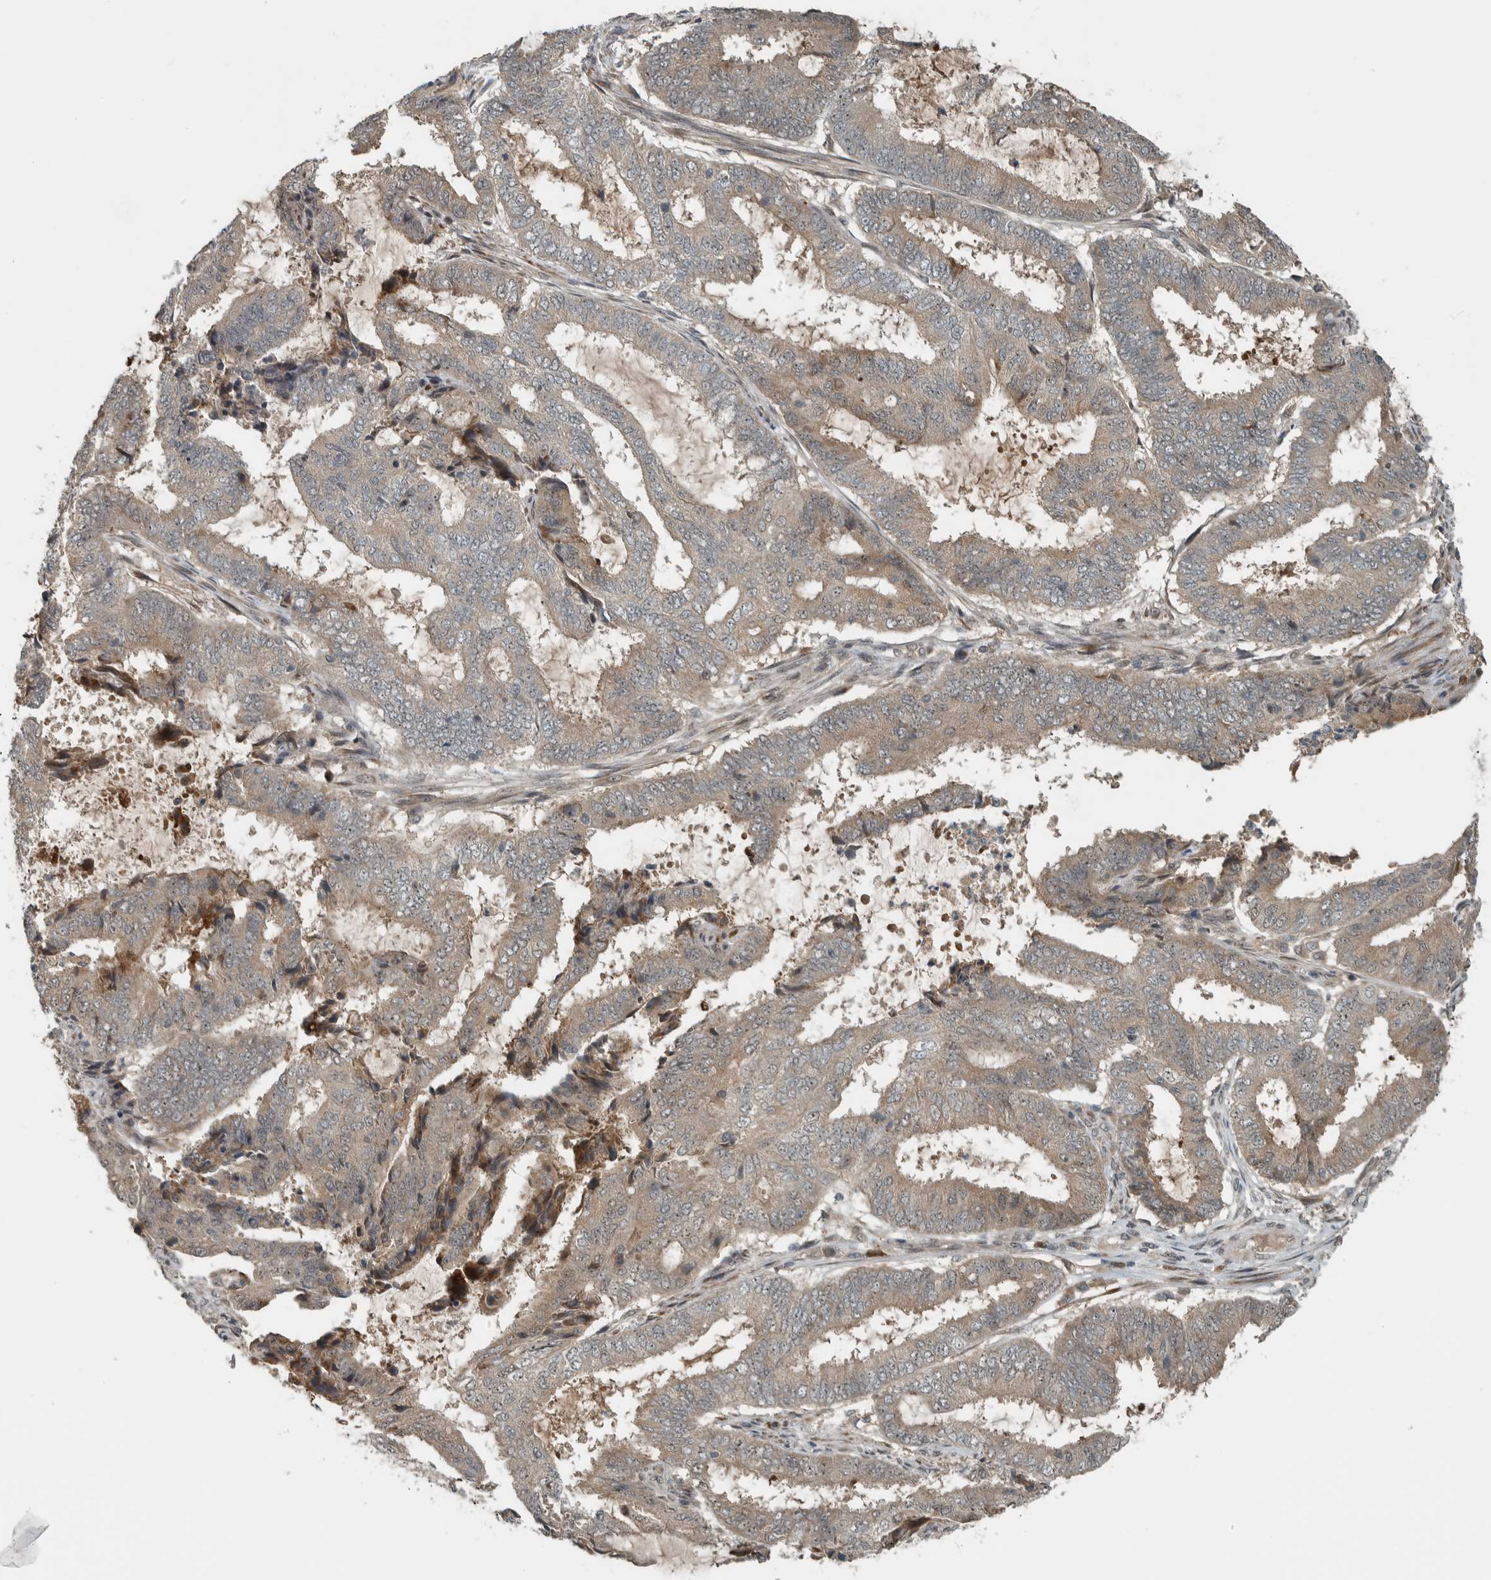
{"staining": {"intensity": "weak", "quantity": ">75%", "location": "cytoplasmic/membranous,nuclear"}, "tissue": "endometrial cancer", "cell_type": "Tumor cells", "image_type": "cancer", "snomed": [{"axis": "morphology", "description": "Adenocarcinoma, NOS"}, {"axis": "topography", "description": "Endometrium"}], "caption": "IHC staining of endometrial cancer, which displays low levels of weak cytoplasmic/membranous and nuclear expression in about >75% of tumor cells indicating weak cytoplasmic/membranous and nuclear protein staining. The staining was performed using DAB (brown) for protein detection and nuclei were counterstained in hematoxylin (blue).", "gene": "XPO5", "patient": {"sex": "female", "age": 51}}